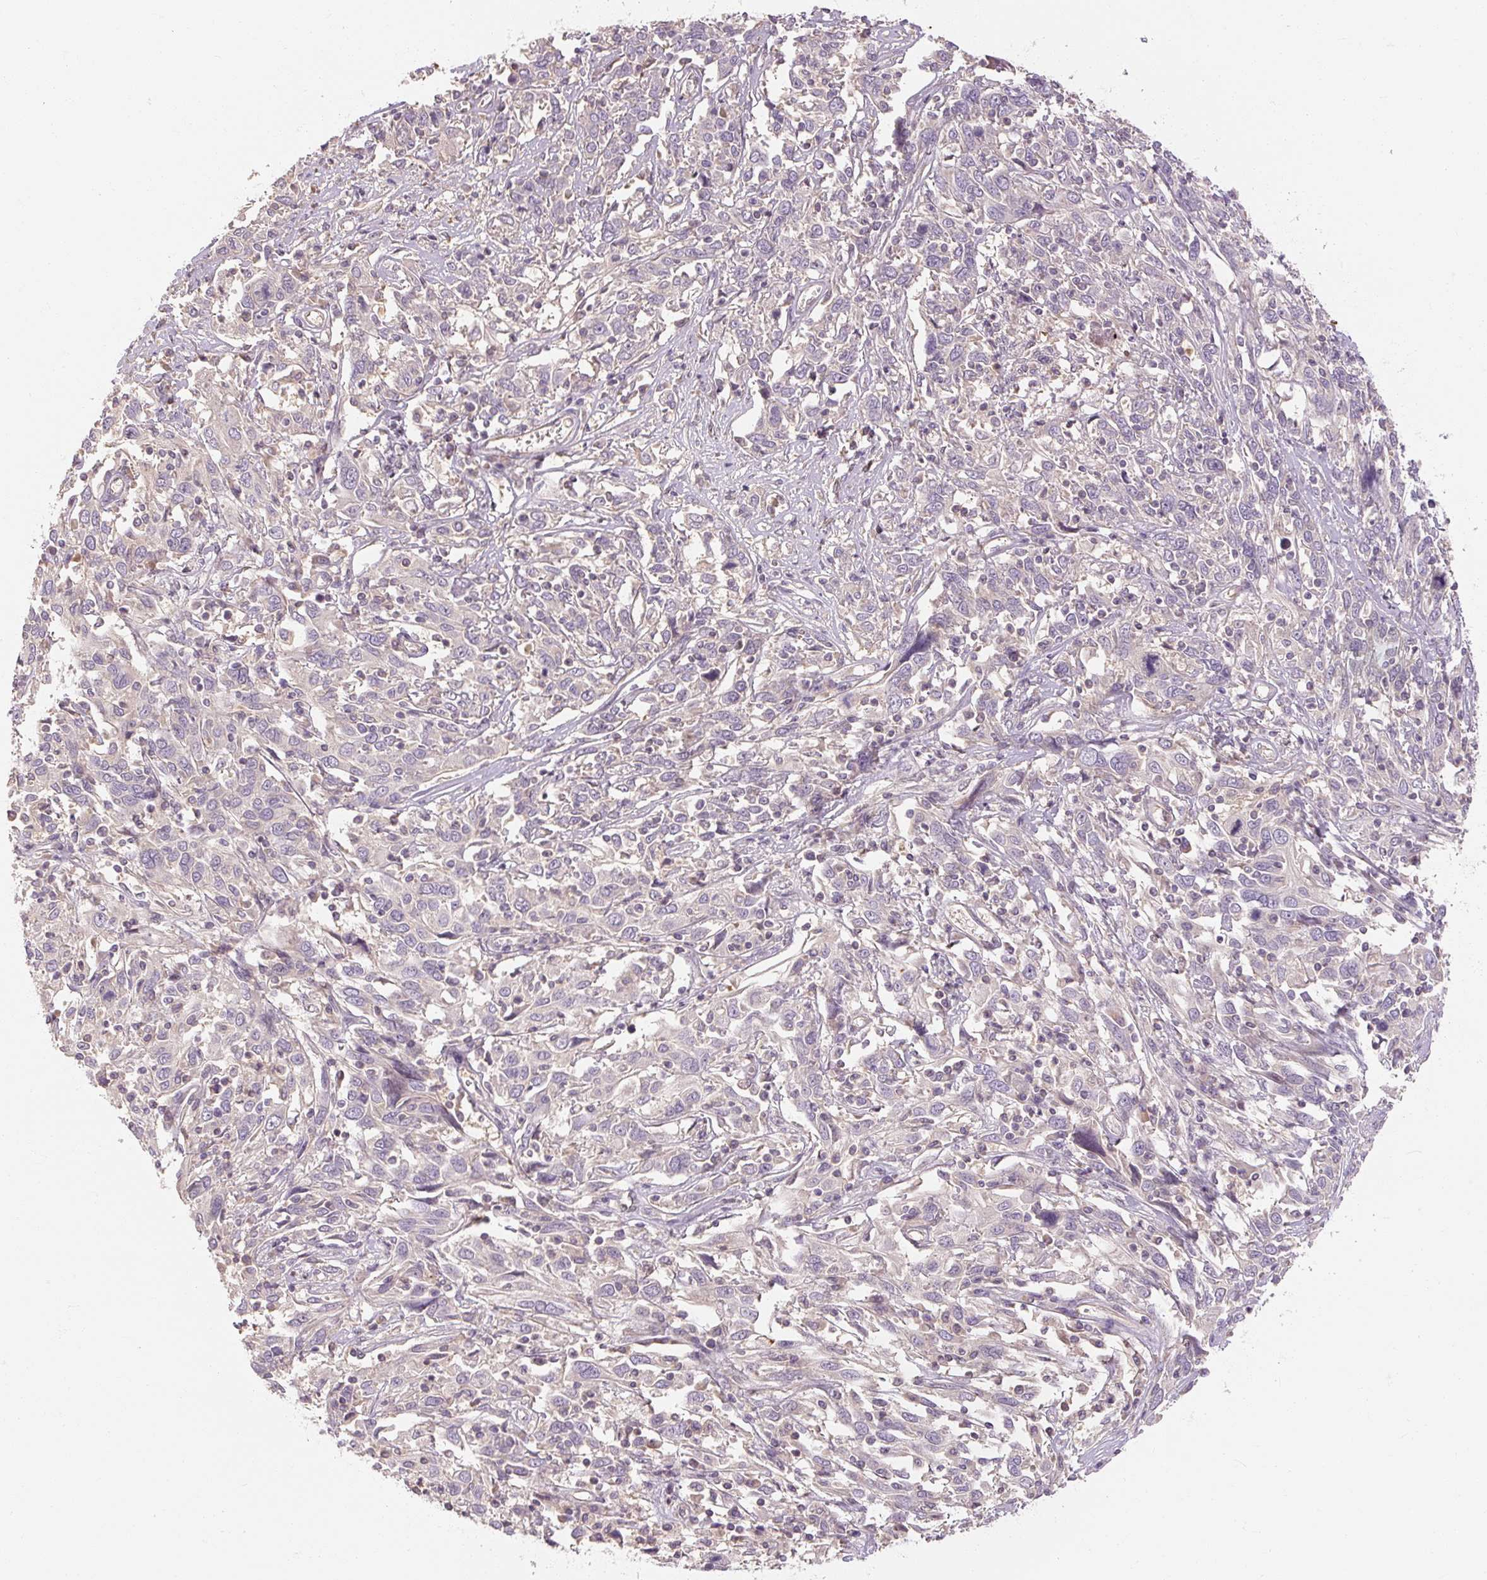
{"staining": {"intensity": "negative", "quantity": "none", "location": "none"}, "tissue": "cervical cancer", "cell_type": "Tumor cells", "image_type": "cancer", "snomed": [{"axis": "morphology", "description": "Squamous cell carcinoma, NOS"}, {"axis": "topography", "description": "Cervix"}], "caption": "Immunohistochemistry (IHC) of human cervical cancer reveals no expression in tumor cells. (IHC, brightfield microscopy, high magnification).", "gene": "RB1CC1", "patient": {"sex": "female", "age": 46}}